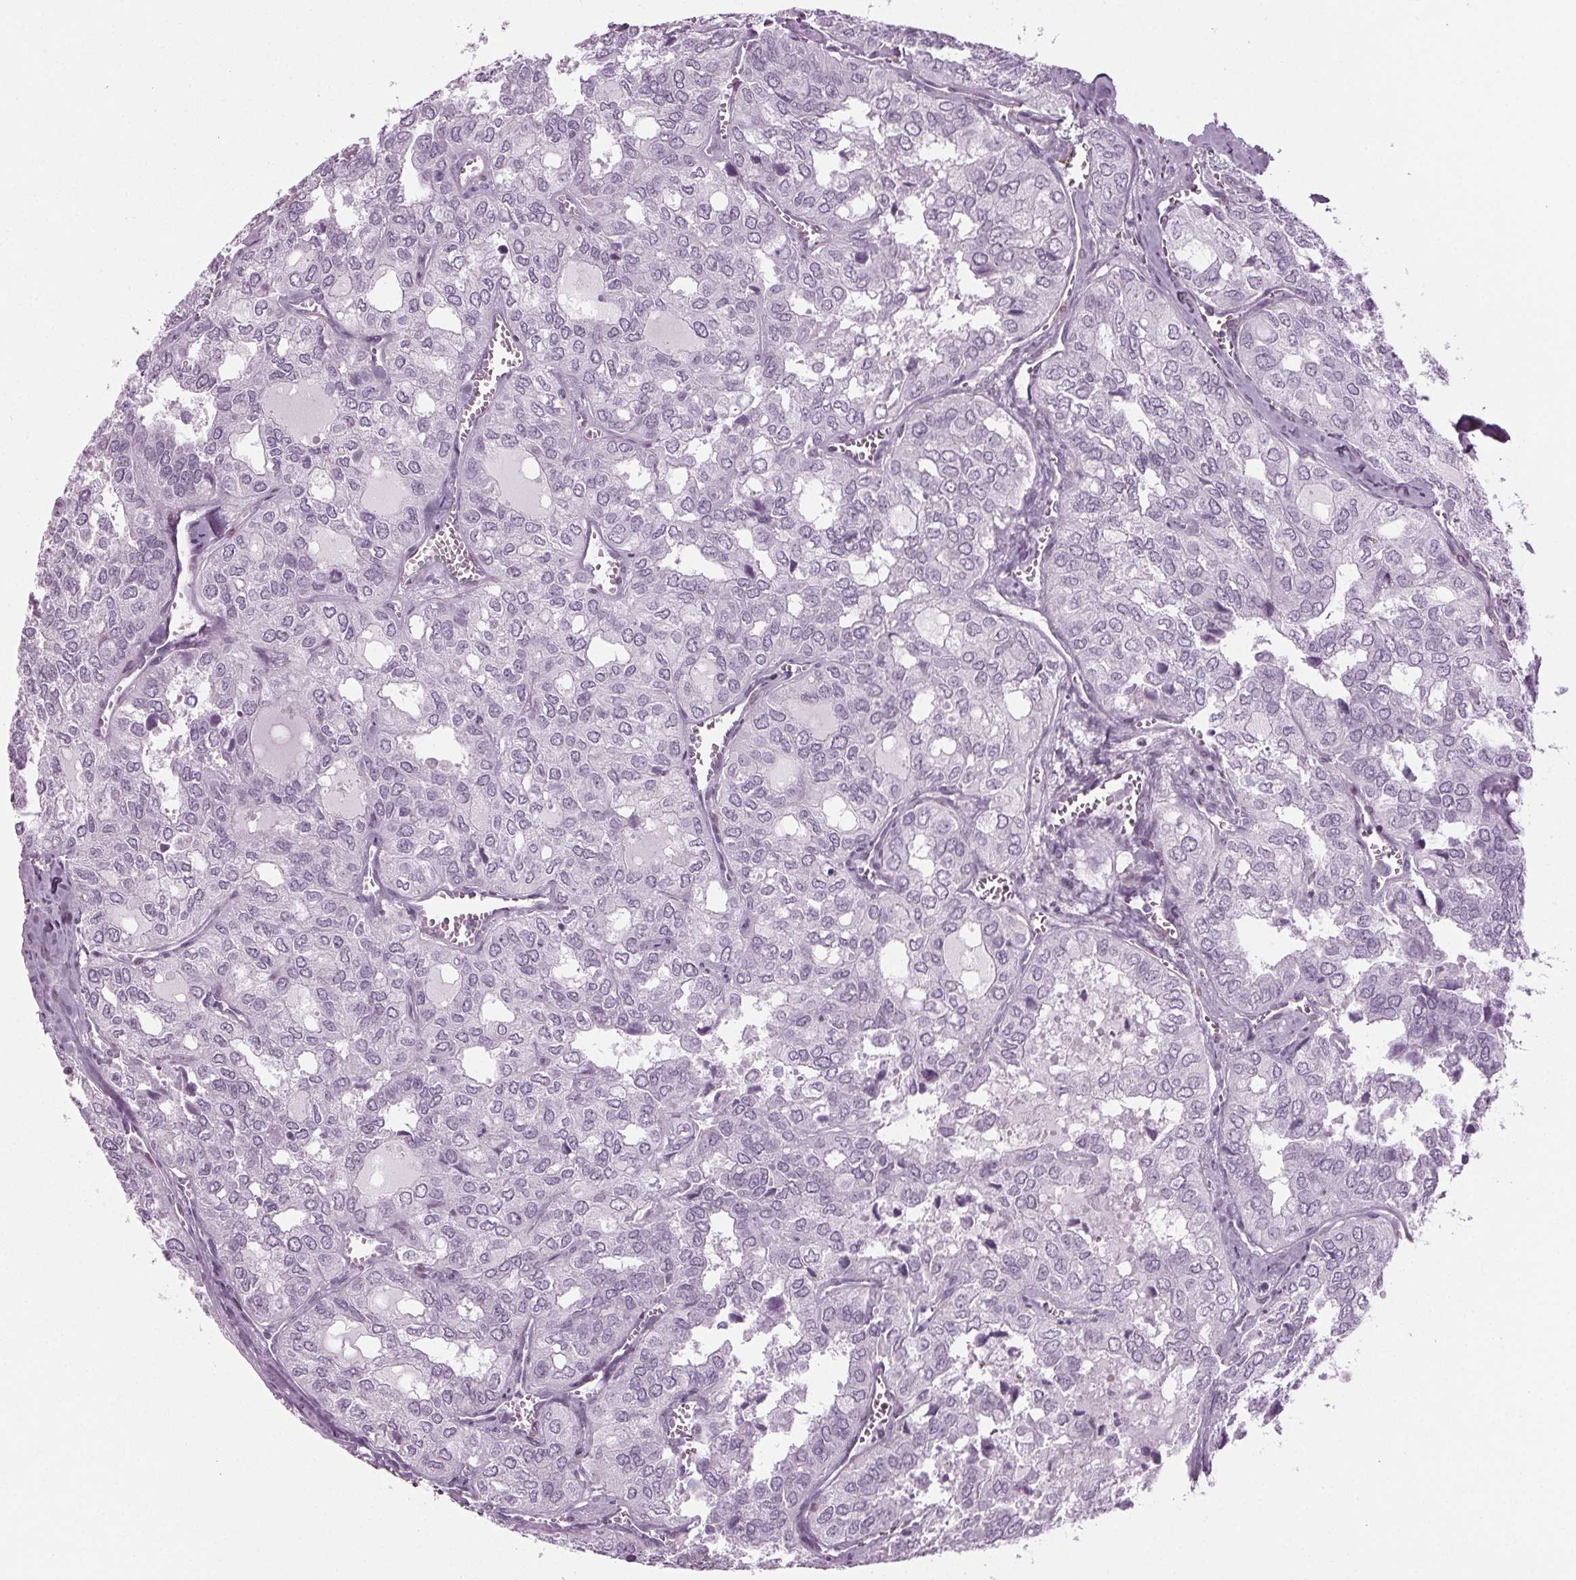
{"staining": {"intensity": "negative", "quantity": "none", "location": "none"}, "tissue": "thyroid cancer", "cell_type": "Tumor cells", "image_type": "cancer", "snomed": [{"axis": "morphology", "description": "Follicular adenoma carcinoma, NOS"}, {"axis": "topography", "description": "Thyroid gland"}], "caption": "Image shows no significant protein staining in tumor cells of follicular adenoma carcinoma (thyroid). (IHC, brightfield microscopy, high magnification).", "gene": "BHLHE22", "patient": {"sex": "male", "age": 75}}